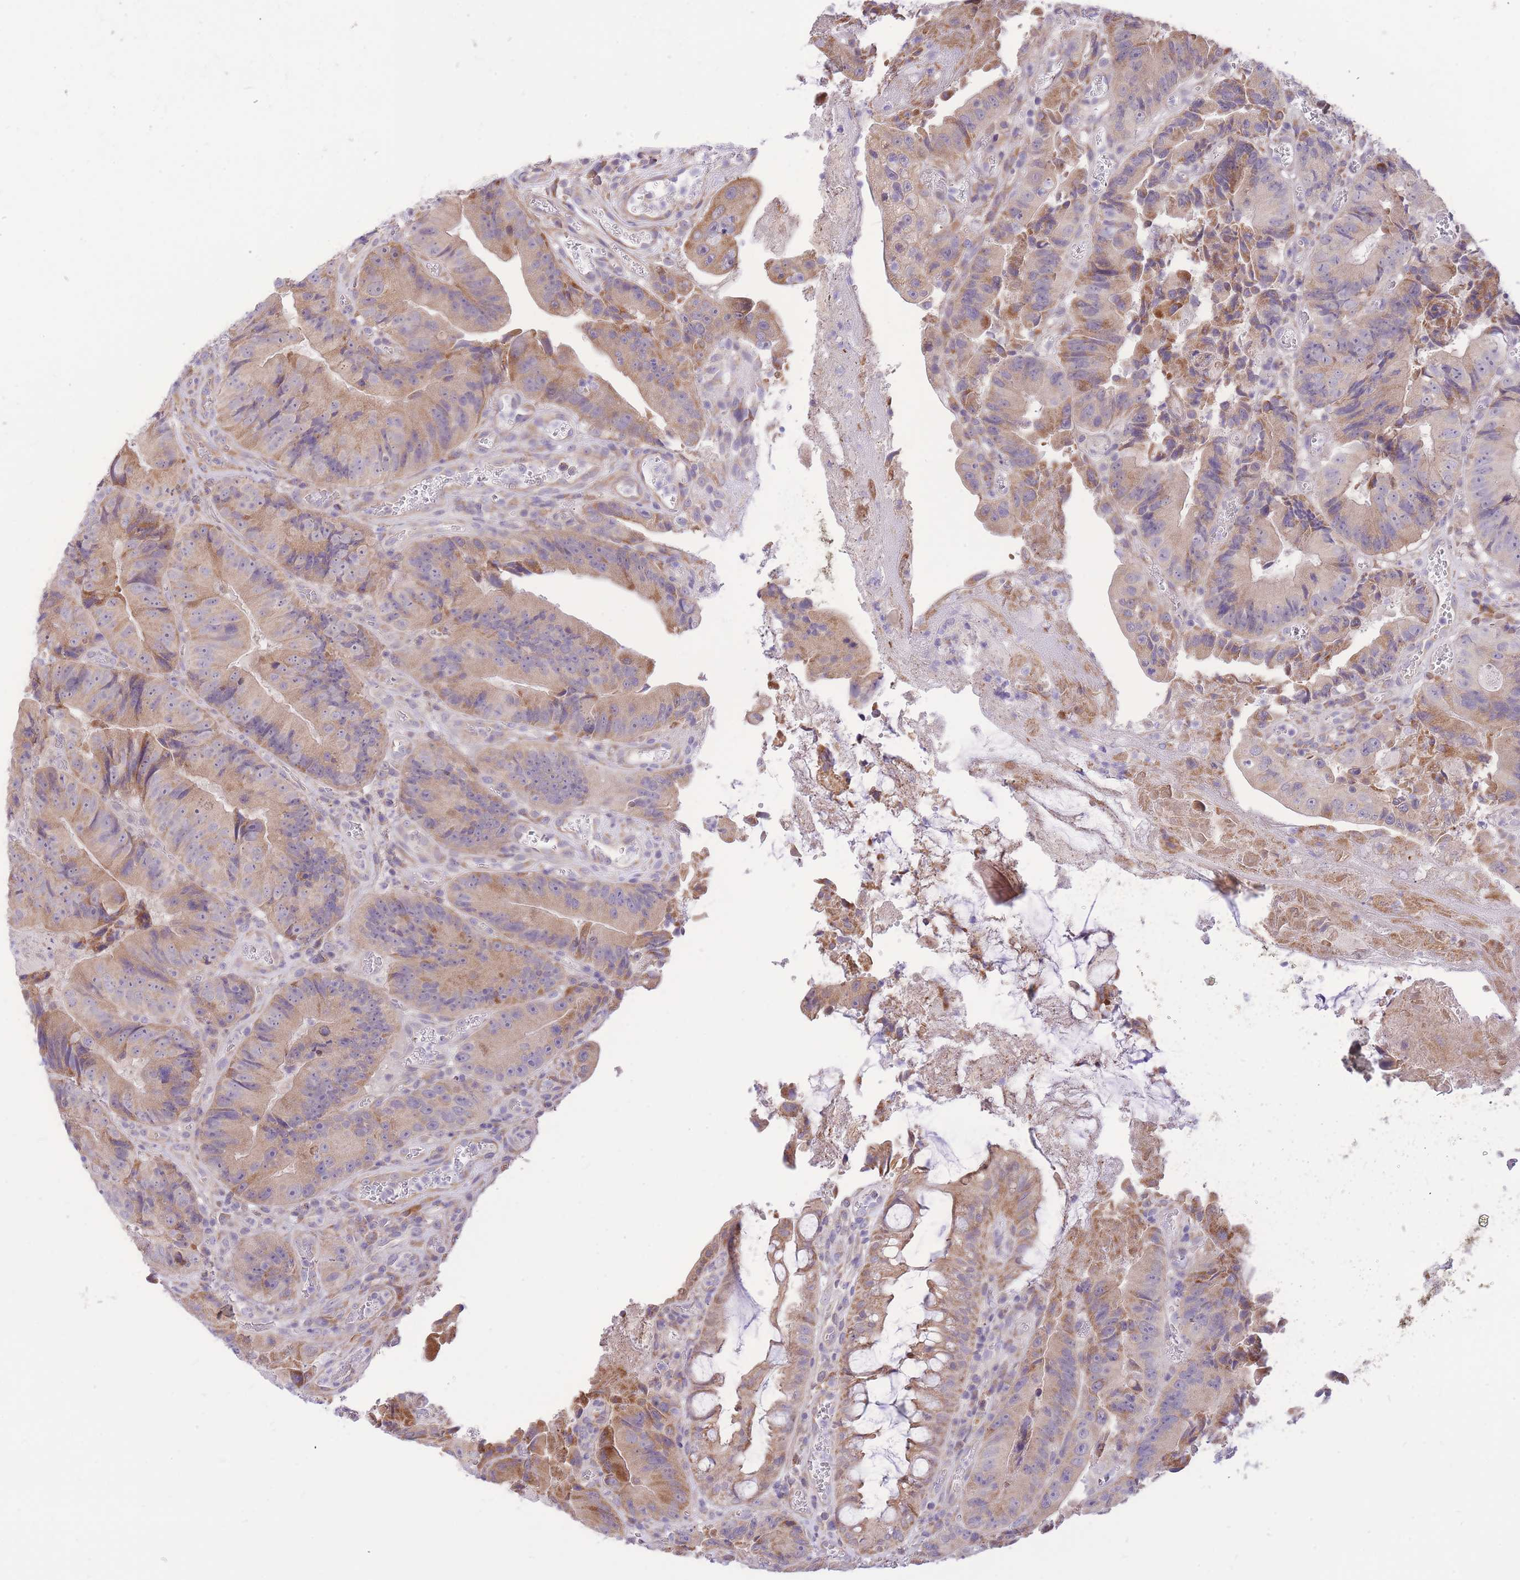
{"staining": {"intensity": "moderate", "quantity": "25%-75%", "location": "cytoplasmic/membranous"}, "tissue": "colorectal cancer", "cell_type": "Tumor cells", "image_type": "cancer", "snomed": [{"axis": "morphology", "description": "Adenocarcinoma, NOS"}, {"axis": "topography", "description": "Colon"}], "caption": "IHC staining of colorectal cancer, which exhibits medium levels of moderate cytoplasmic/membranous expression in about 25%-75% of tumor cells indicating moderate cytoplasmic/membranous protein expression. The staining was performed using DAB (3,3'-diaminobenzidine) (brown) for protein detection and nuclei were counterstained in hematoxylin (blue).", "gene": "TOPAZ1", "patient": {"sex": "female", "age": 86}}